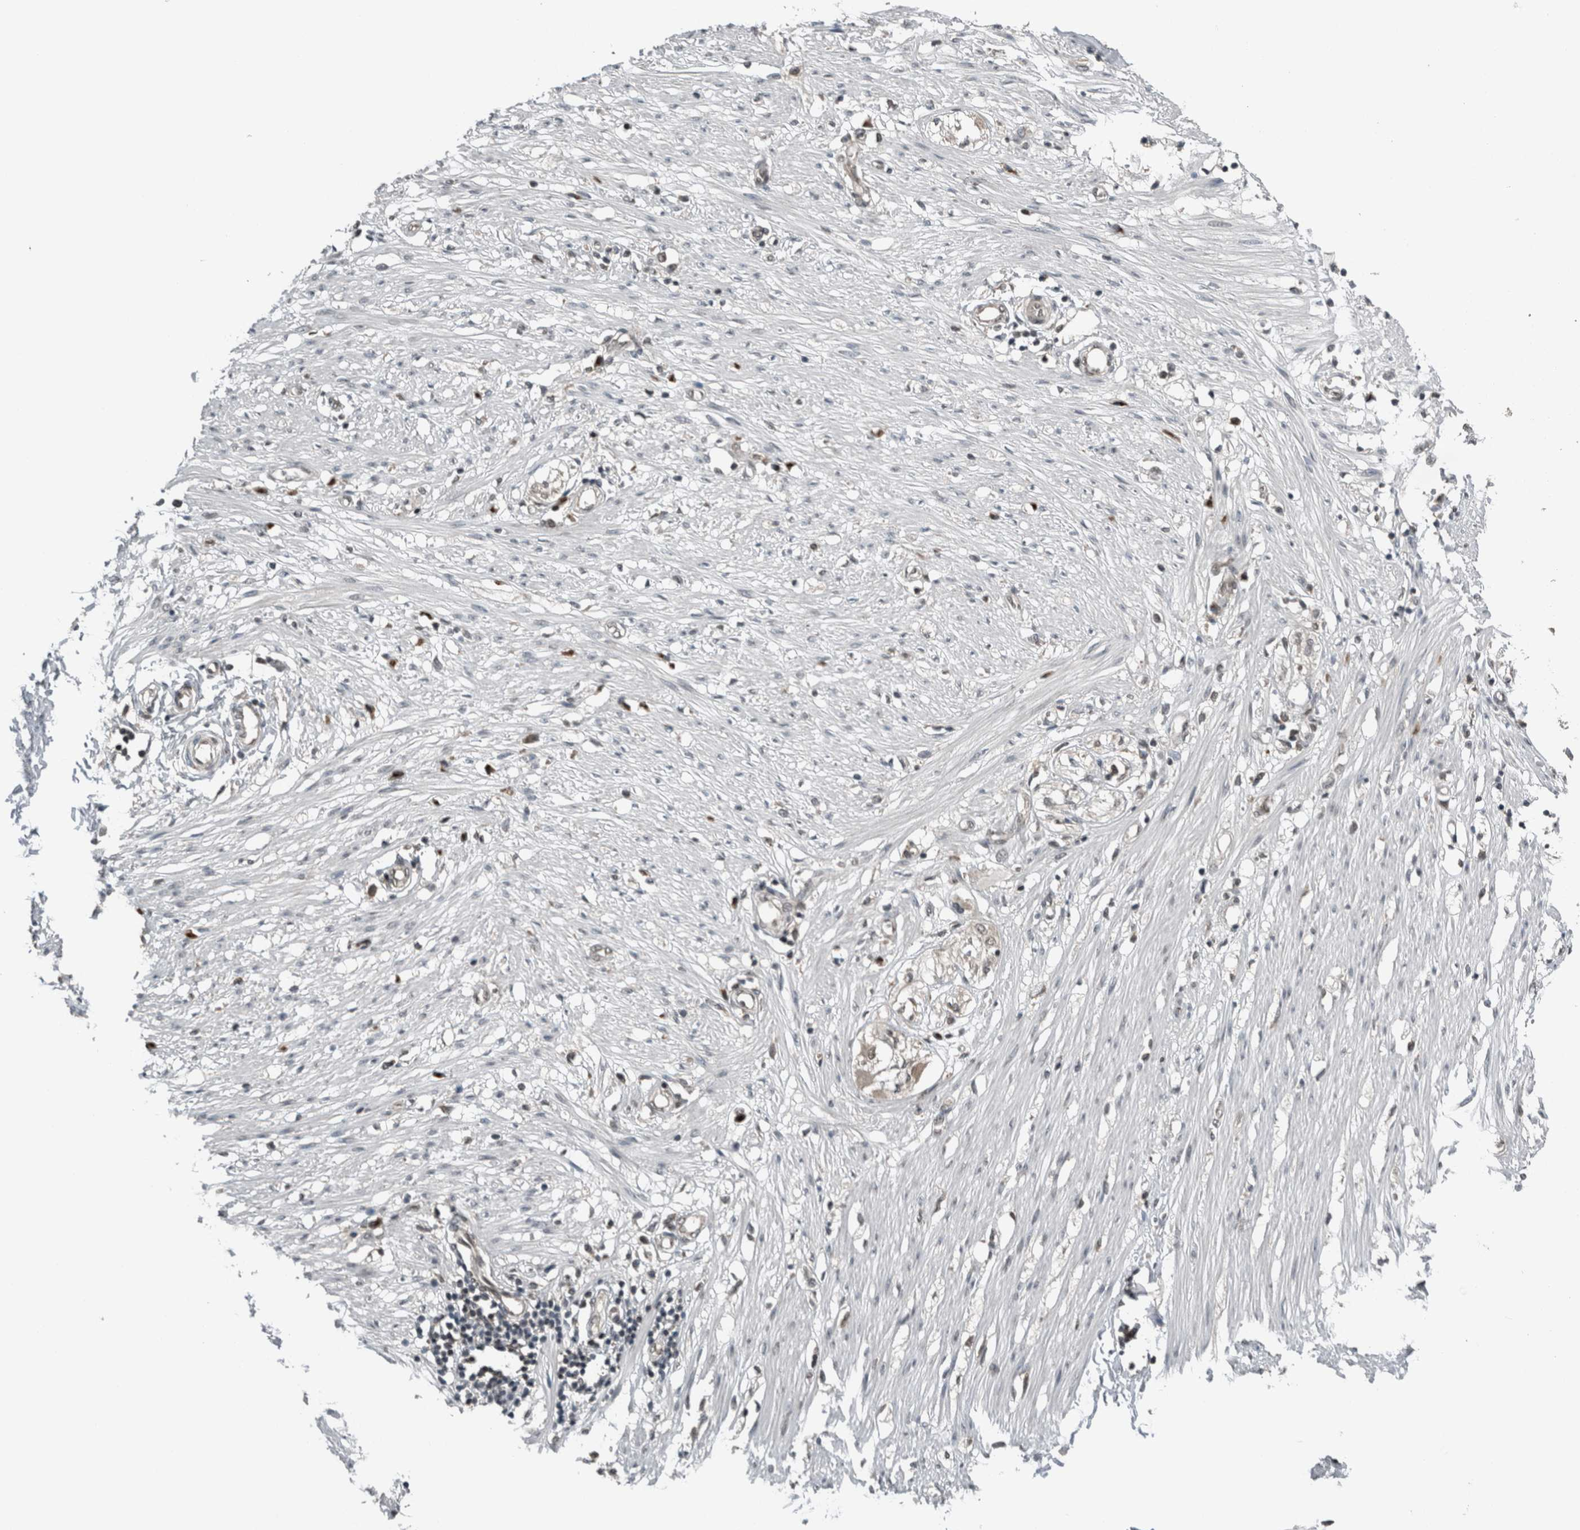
{"staining": {"intensity": "negative", "quantity": "none", "location": "none"}, "tissue": "adipose tissue", "cell_type": "Adipocytes", "image_type": "normal", "snomed": [{"axis": "morphology", "description": "Normal tissue, NOS"}, {"axis": "morphology", "description": "Adenocarcinoma, NOS"}, {"axis": "topography", "description": "Colon"}, {"axis": "topography", "description": "Peripheral nerve tissue"}], "caption": "This is an immunohistochemistry histopathology image of unremarkable adipose tissue. There is no positivity in adipocytes.", "gene": "SPAG7", "patient": {"sex": "male", "age": 14}}